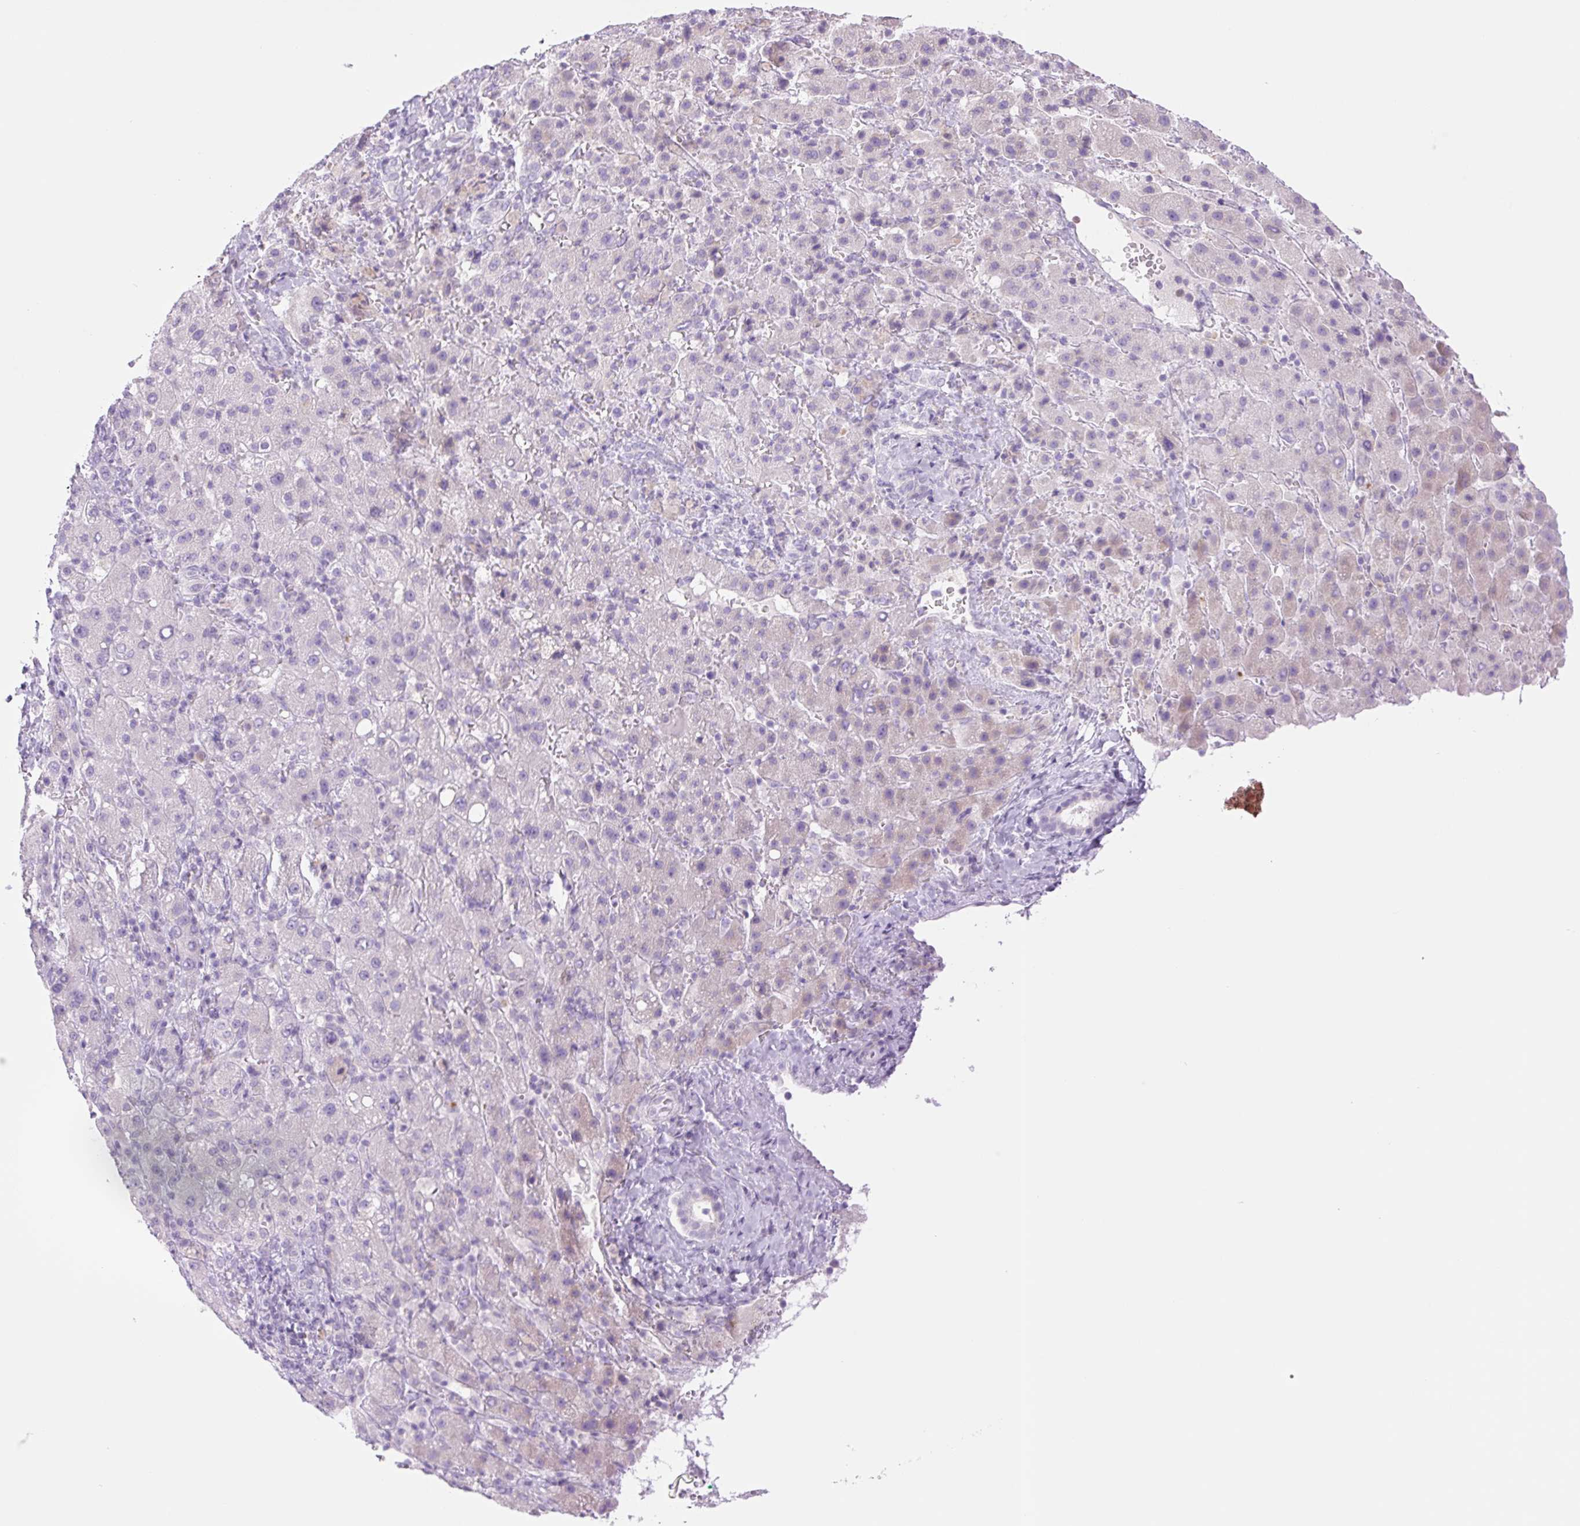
{"staining": {"intensity": "negative", "quantity": "none", "location": "none"}, "tissue": "liver cancer", "cell_type": "Tumor cells", "image_type": "cancer", "snomed": [{"axis": "morphology", "description": "Carcinoma, Hepatocellular, NOS"}, {"axis": "topography", "description": "Liver"}], "caption": "The micrograph demonstrates no significant positivity in tumor cells of liver cancer (hepatocellular carcinoma).", "gene": "TBX15", "patient": {"sex": "female", "age": 58}}